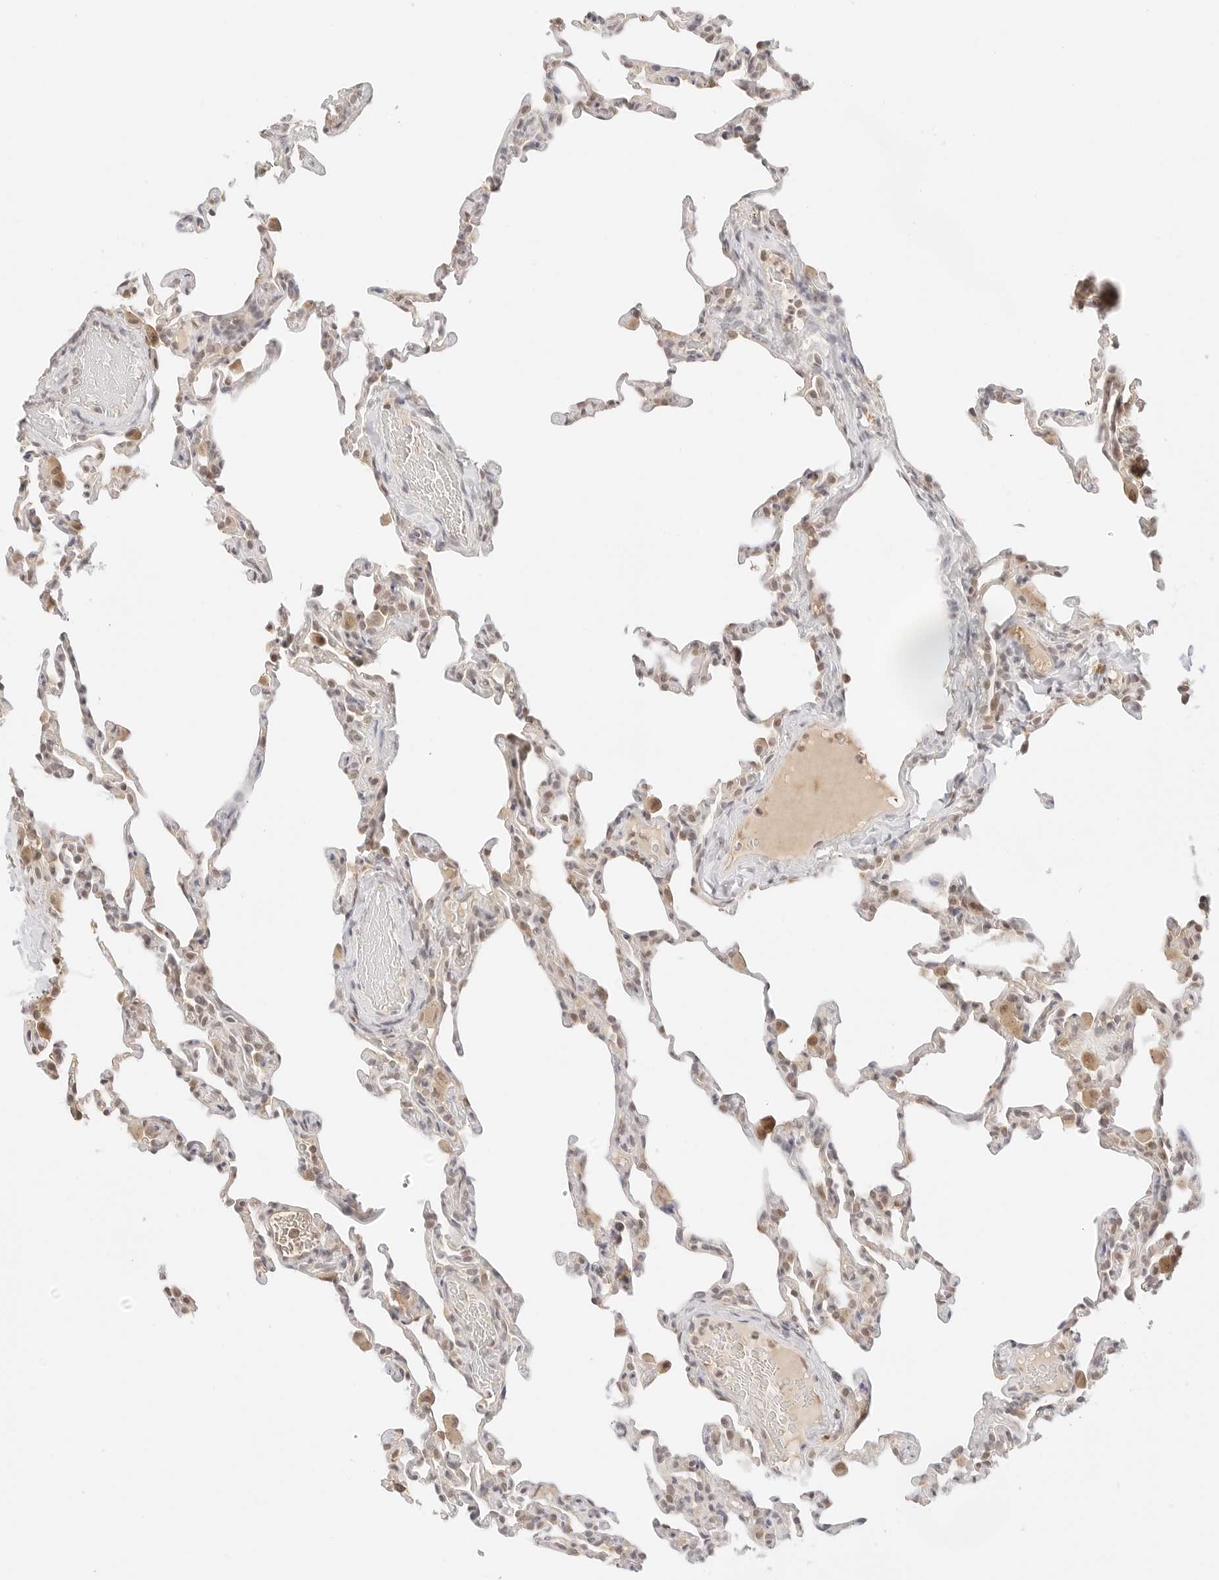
{"staining": {"intensity": "weak", "quantity": "25%-75%", "location": "cytoplasmic/membranous"}, "tissue": "lung", "cell_type": "Alveolar cells", "image_type": "normal", "snomed": [{"axis": "morphology", "description": "Normal tissue, NOS"}, {"axis": "topography", "description": "Lung"}], "caption": "Weak cytoplasmic/membranous protein expression is identified in about 25%-75% of alveolar cells in lung. The protein of interest is stained brown, and the nuclei are stained in blue (DAB IHC with brightfield microscopy, high magnification).", "gene": "SEPTIN4", "patient": {"sex": "male", "age": 20}}